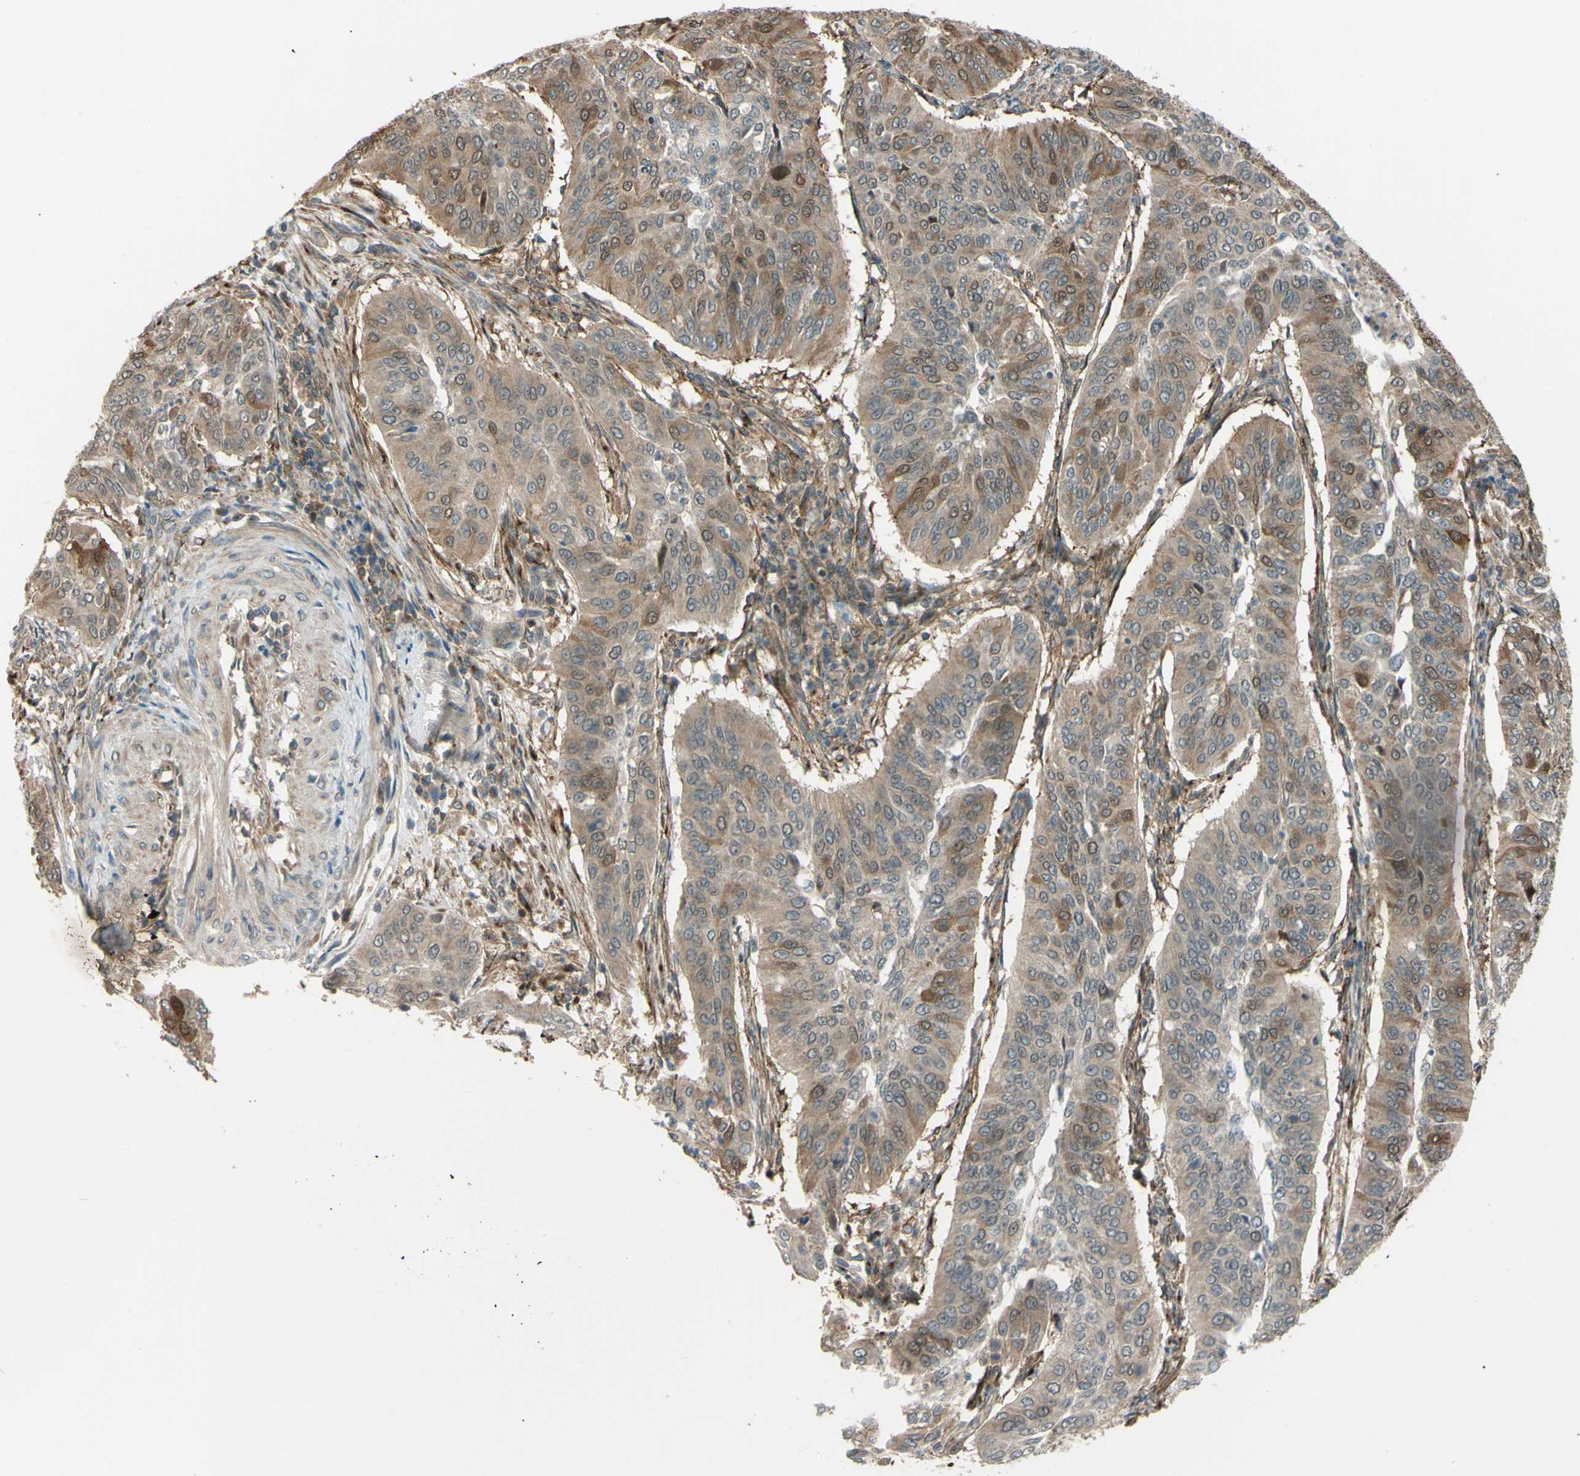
{"staining": {"intensity": "weak", "quantity": "25%-75%", "location": "cytoplasmic/membranous,nuclear"}, "tissue": "cervical cancer", "cell_type": "Tumor cells", "image_type": "cancer", "snomed": [{"axis": "morphology", "description": "Normal tissue, NOS"}, {"axis": "morphology", "description": "Squamous cell carcinoma, NOS"}, {"axis": "topography", "description": "Cervix"}], "caption": "Protein staining reveals weak cytoplasmic/membranous and nuclear expression in about 25%-75% of tumor cells in squamous cell carcinoma (cervical). The staining was performed using DAB to visualize the protein expression in brown, while the nuclei were stained in blue with hematoxylin (Magnification: 20x).", "gene": "FLII", "patient": {"sex": "female", "age": 39}}